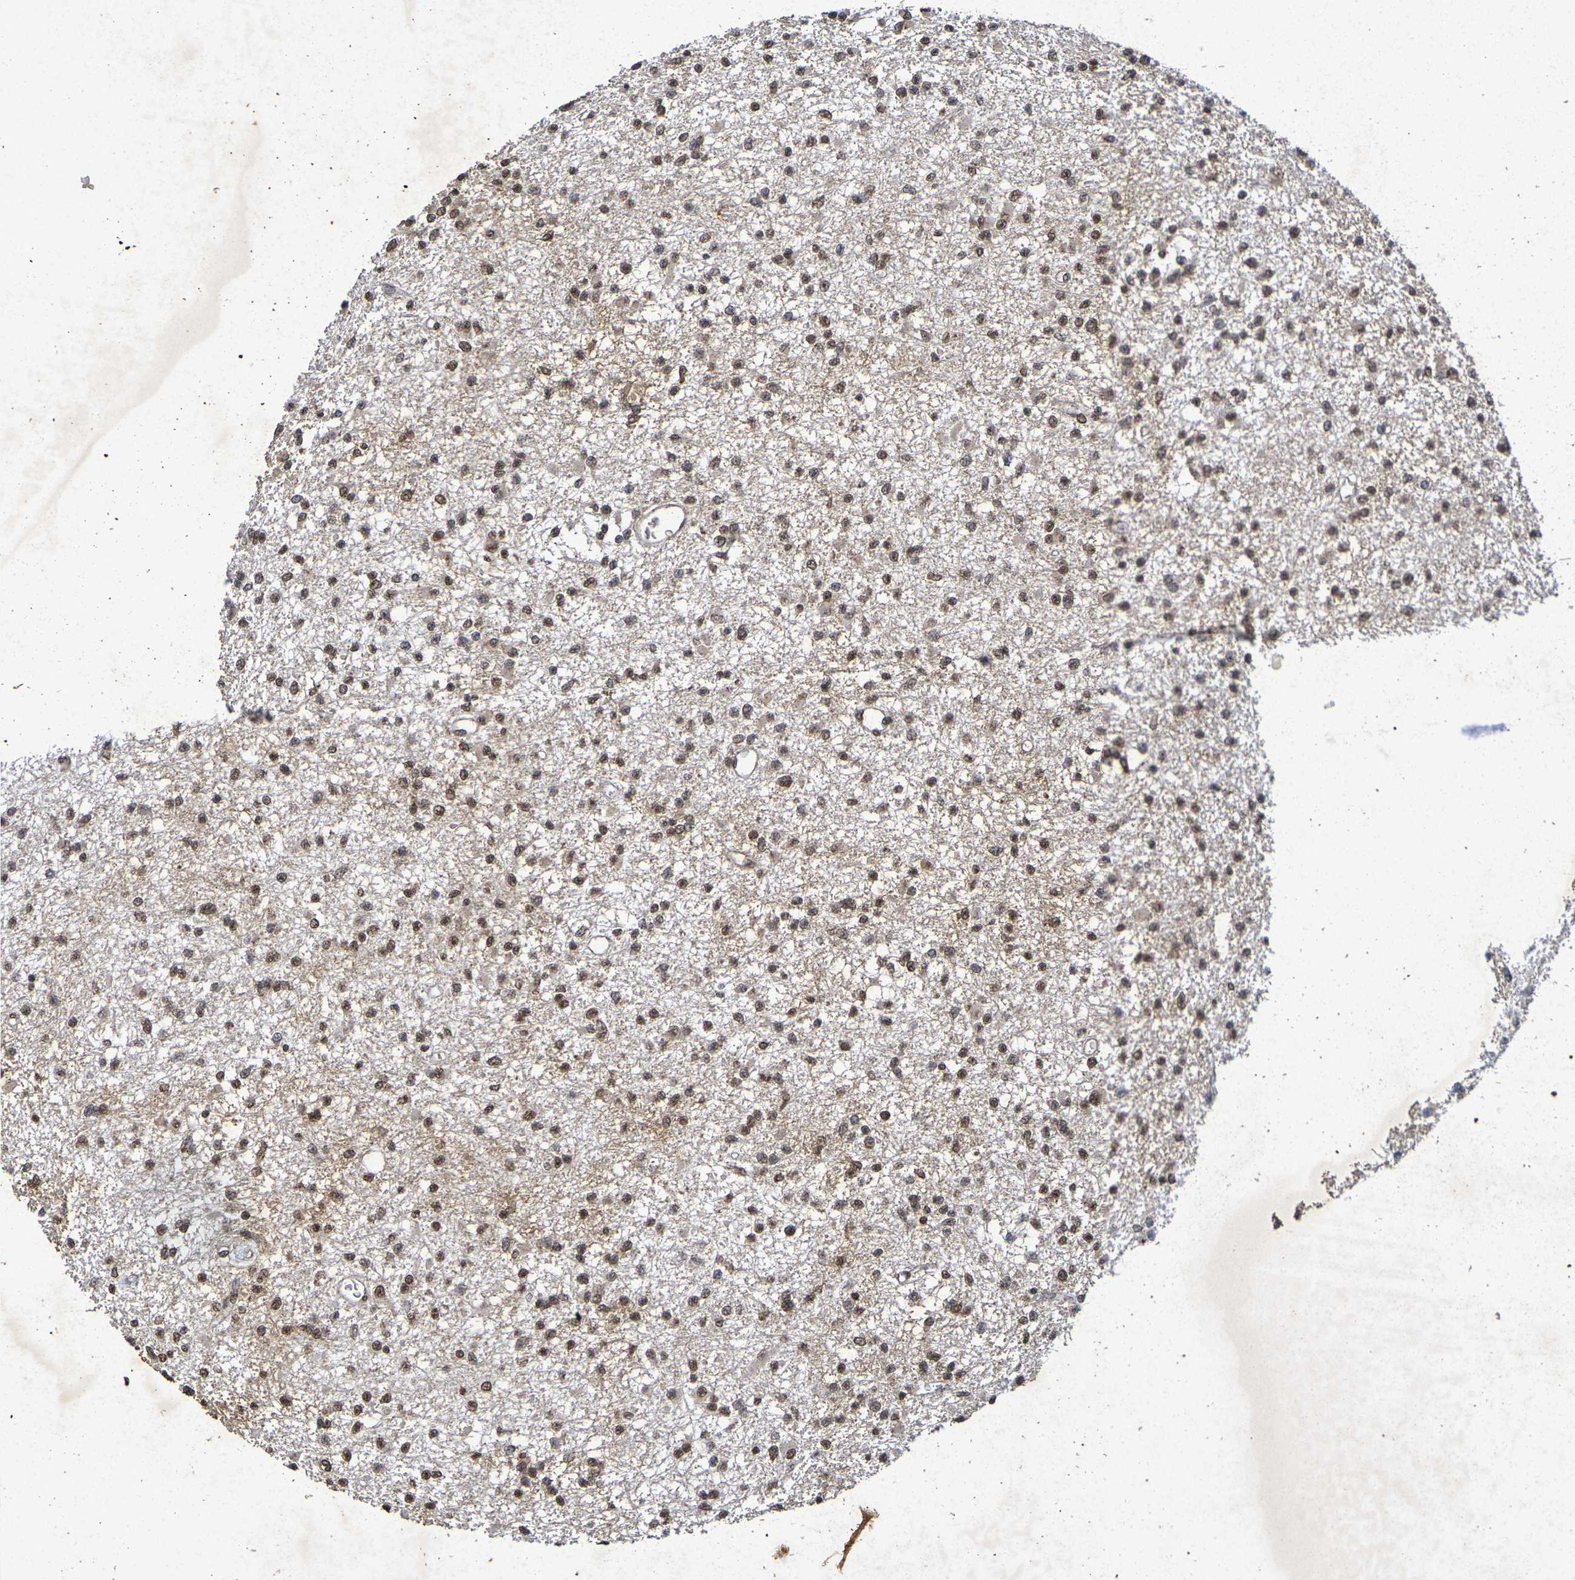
{"staining": {"intensity": "moderate", "quantity": ">75%", "location": "cytoplasmic/membranous,nuclear"}, "tissue": "glioma", "cell_type": "Tumor cells", "image_type": "cancer", "snomed": [{"axis": "morphology", "description": "Glioma, malignant, Low grade"}, {"axis": "topography", "description": "Brain"}], "caption": "Tumor cells display medium levels of moderate cytoplasmic/membranous and nuclear expression in approximately >75% of cells in glioma.", "gene": "GUCY1A2", "patient": {"sex": "female", "age": 22}}